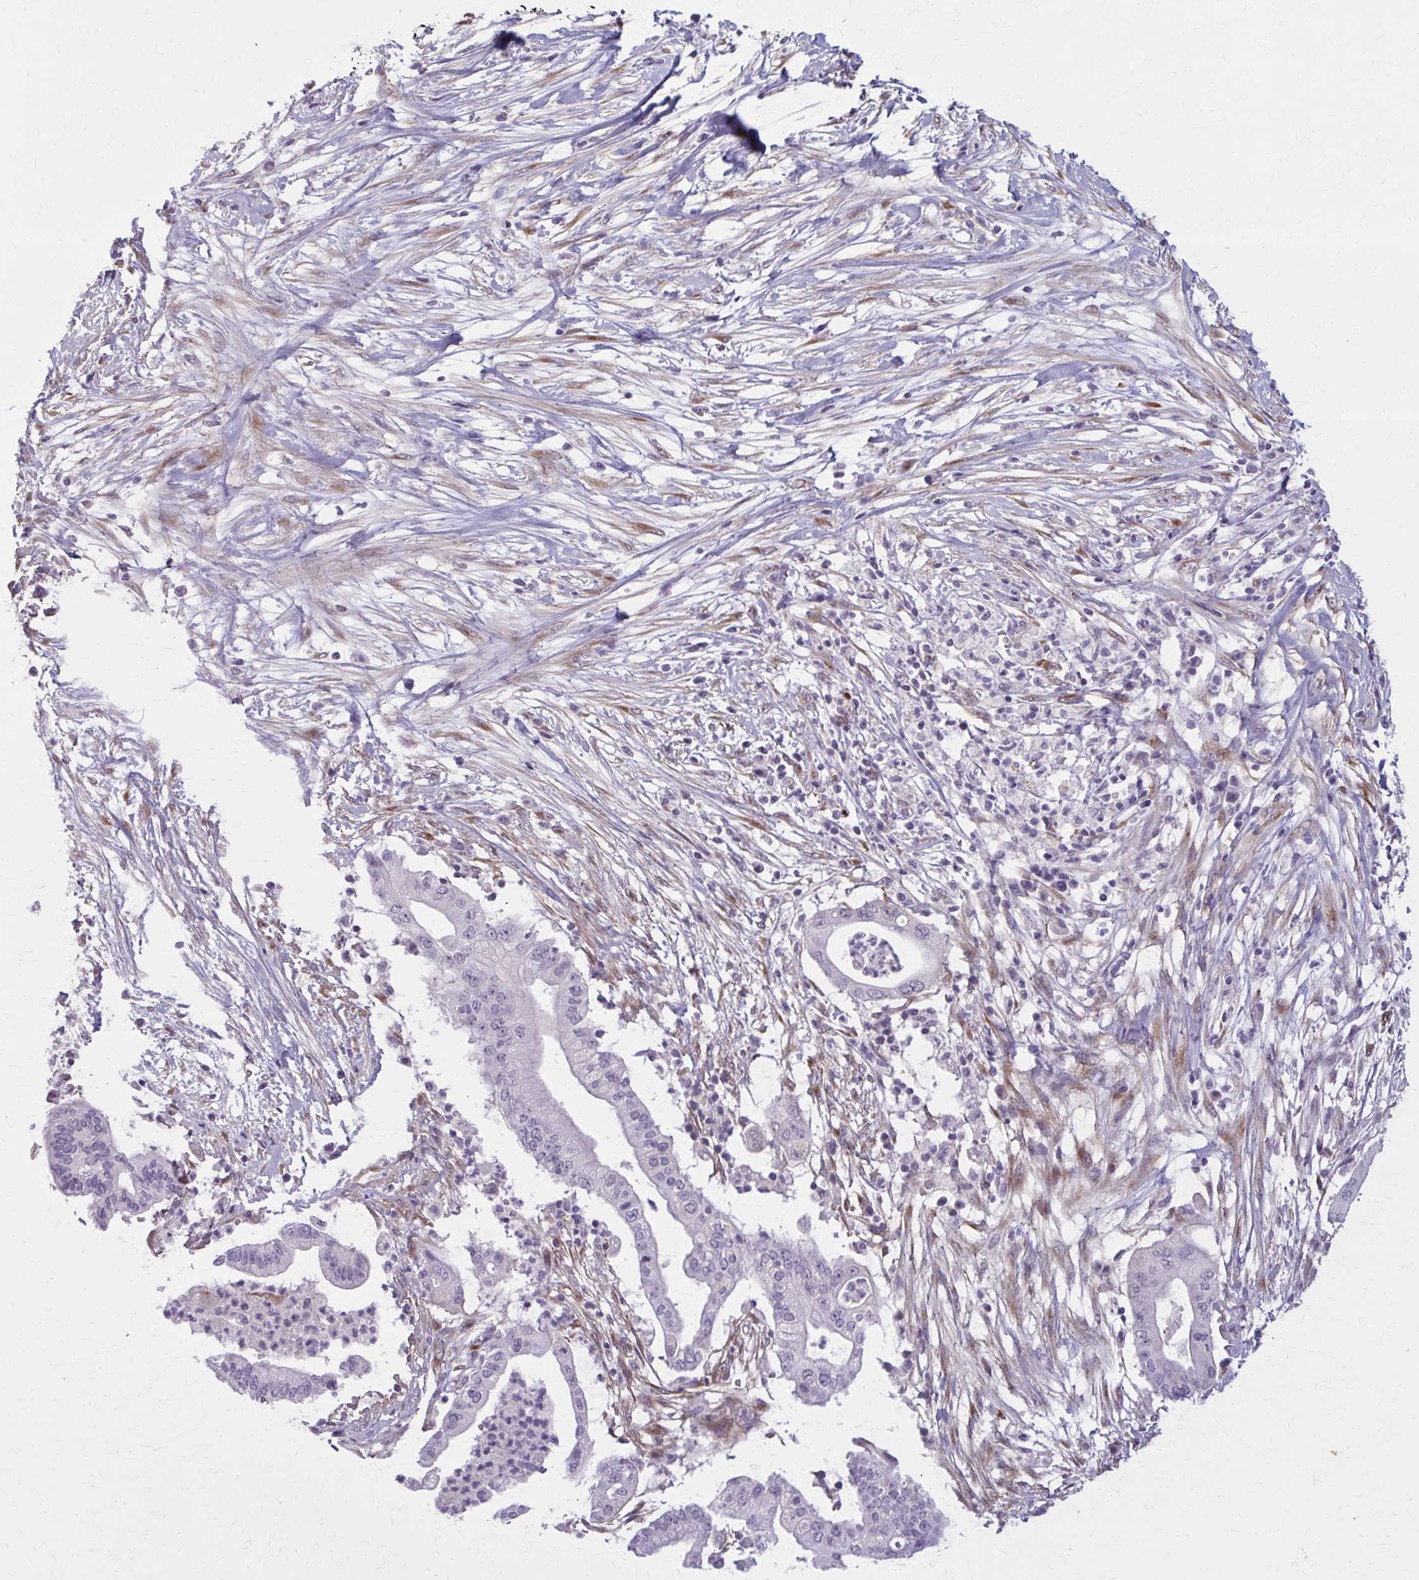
{"staining": {"intensity": "negative", "quantity": "none", "location": "none"}, "tissue": "pancreatic cancer", "cell_type": "Tumor cells", "image_type": "cancer", "snomed": [{"axis": "morphology", "description": "Adenocarcinoma, NOS"}, {"axis": "topography", "description": "Pancreas"}], "caption": "Histopathology image shows no significant protein staining in tumor cells of pancreatic adenocarcinoma.", "gene": "NUMBL", "patient": {"sex": "male", "age": 68}}